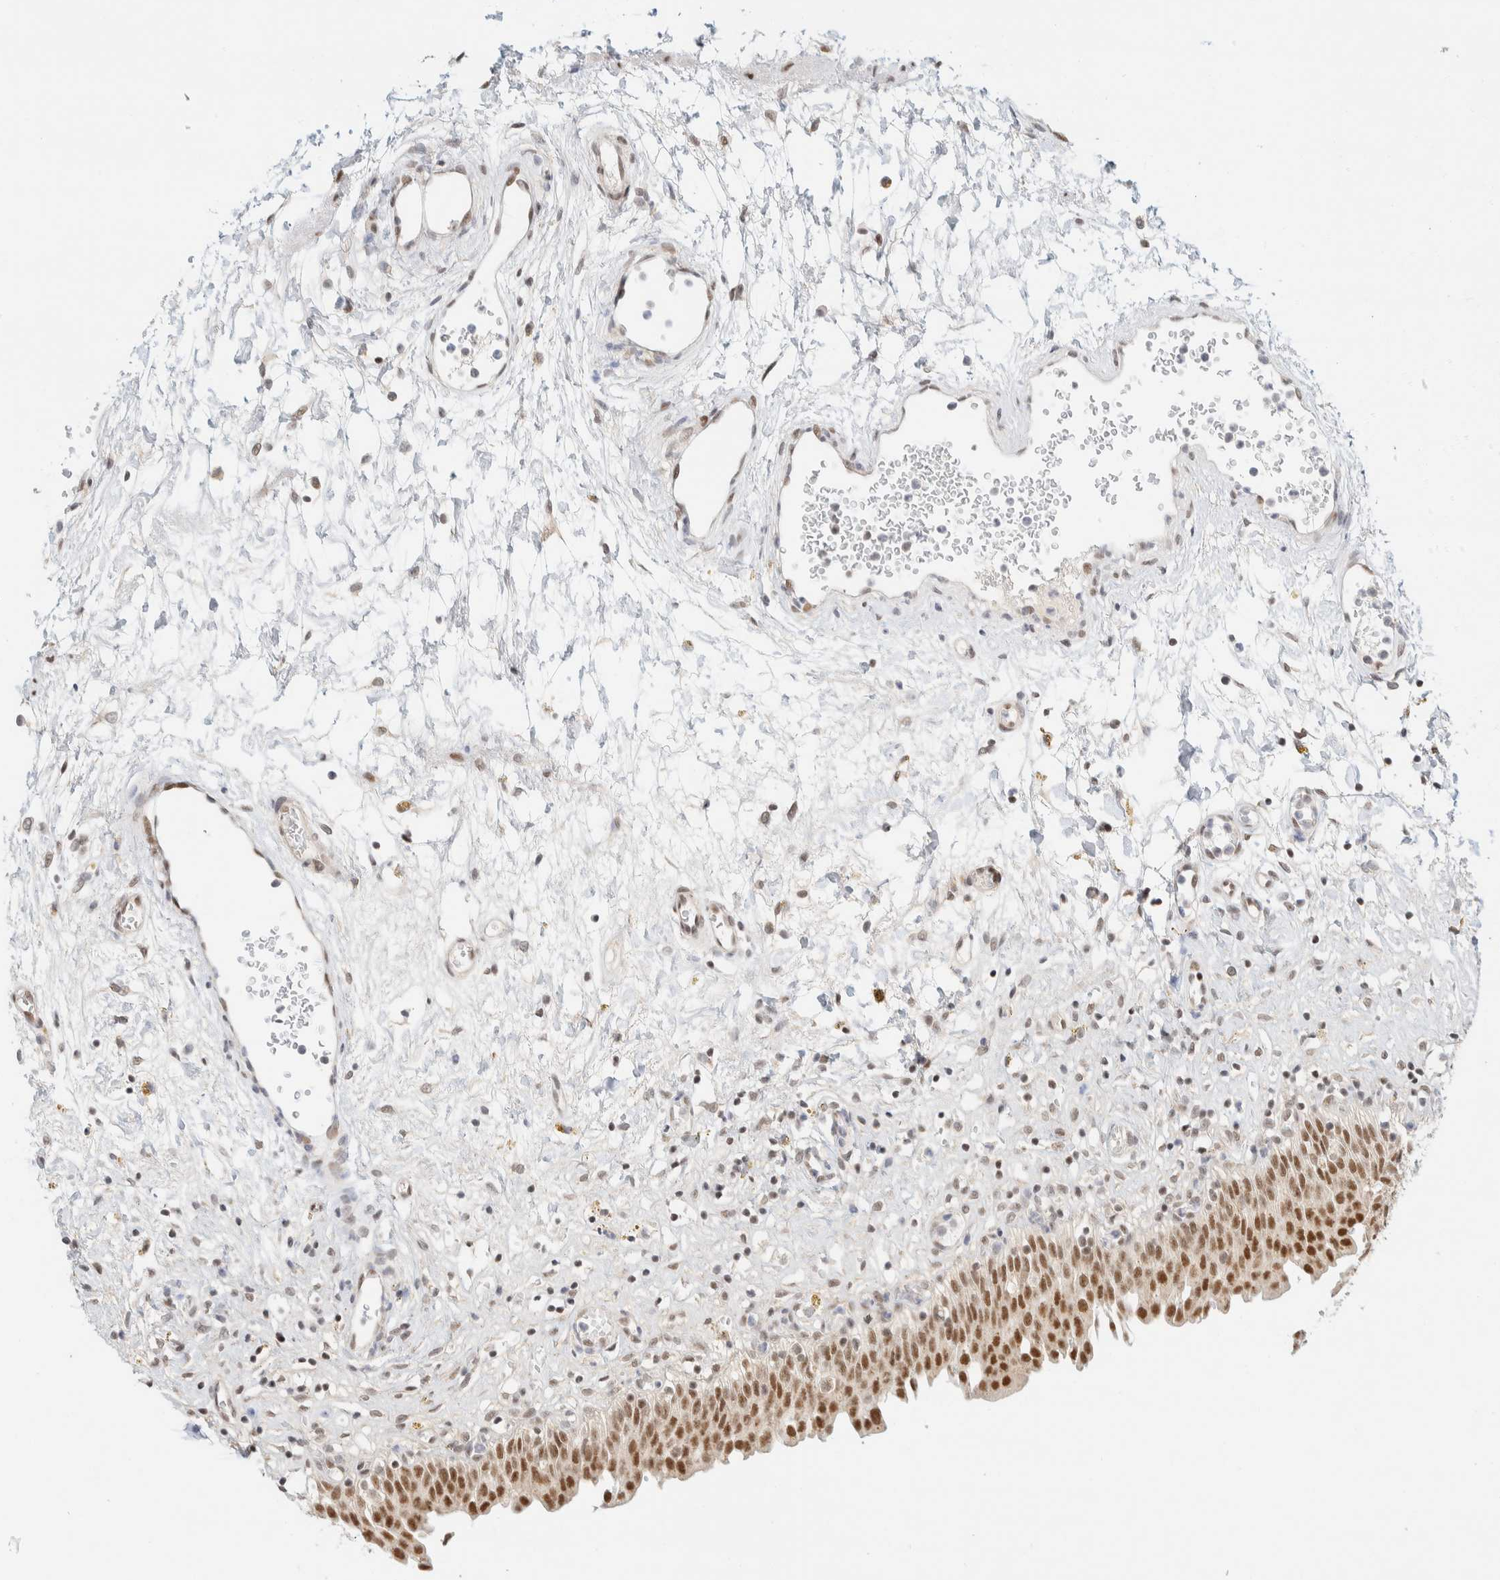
{"staining": {"intensity": "strong", "quantity": ">75%", "location": "nuclear"}, "tissue": "urinary bladder", "cell_type": "Urothelial cells", "image_type": "normal", "snomed": [{"axis": "morphology", "description": "Urothelial carcinoma, High grade"}, {"axis": "topography", "description": "Urinary bladder"}], "caption": "Immunohistochemical staining of unremarkable human urinary bladder shows strong nuclear protein staining in about >75% of urothelial cells. The staining was performed using DAB (3,3'-diaminobenzidine) to visualize the protein expression in brown, while the nuclei were stained in blue with hematoxylin (Magnification: 20x).", "gene": "PYGO2", "patient": {"sex": "male", "age": 46}}